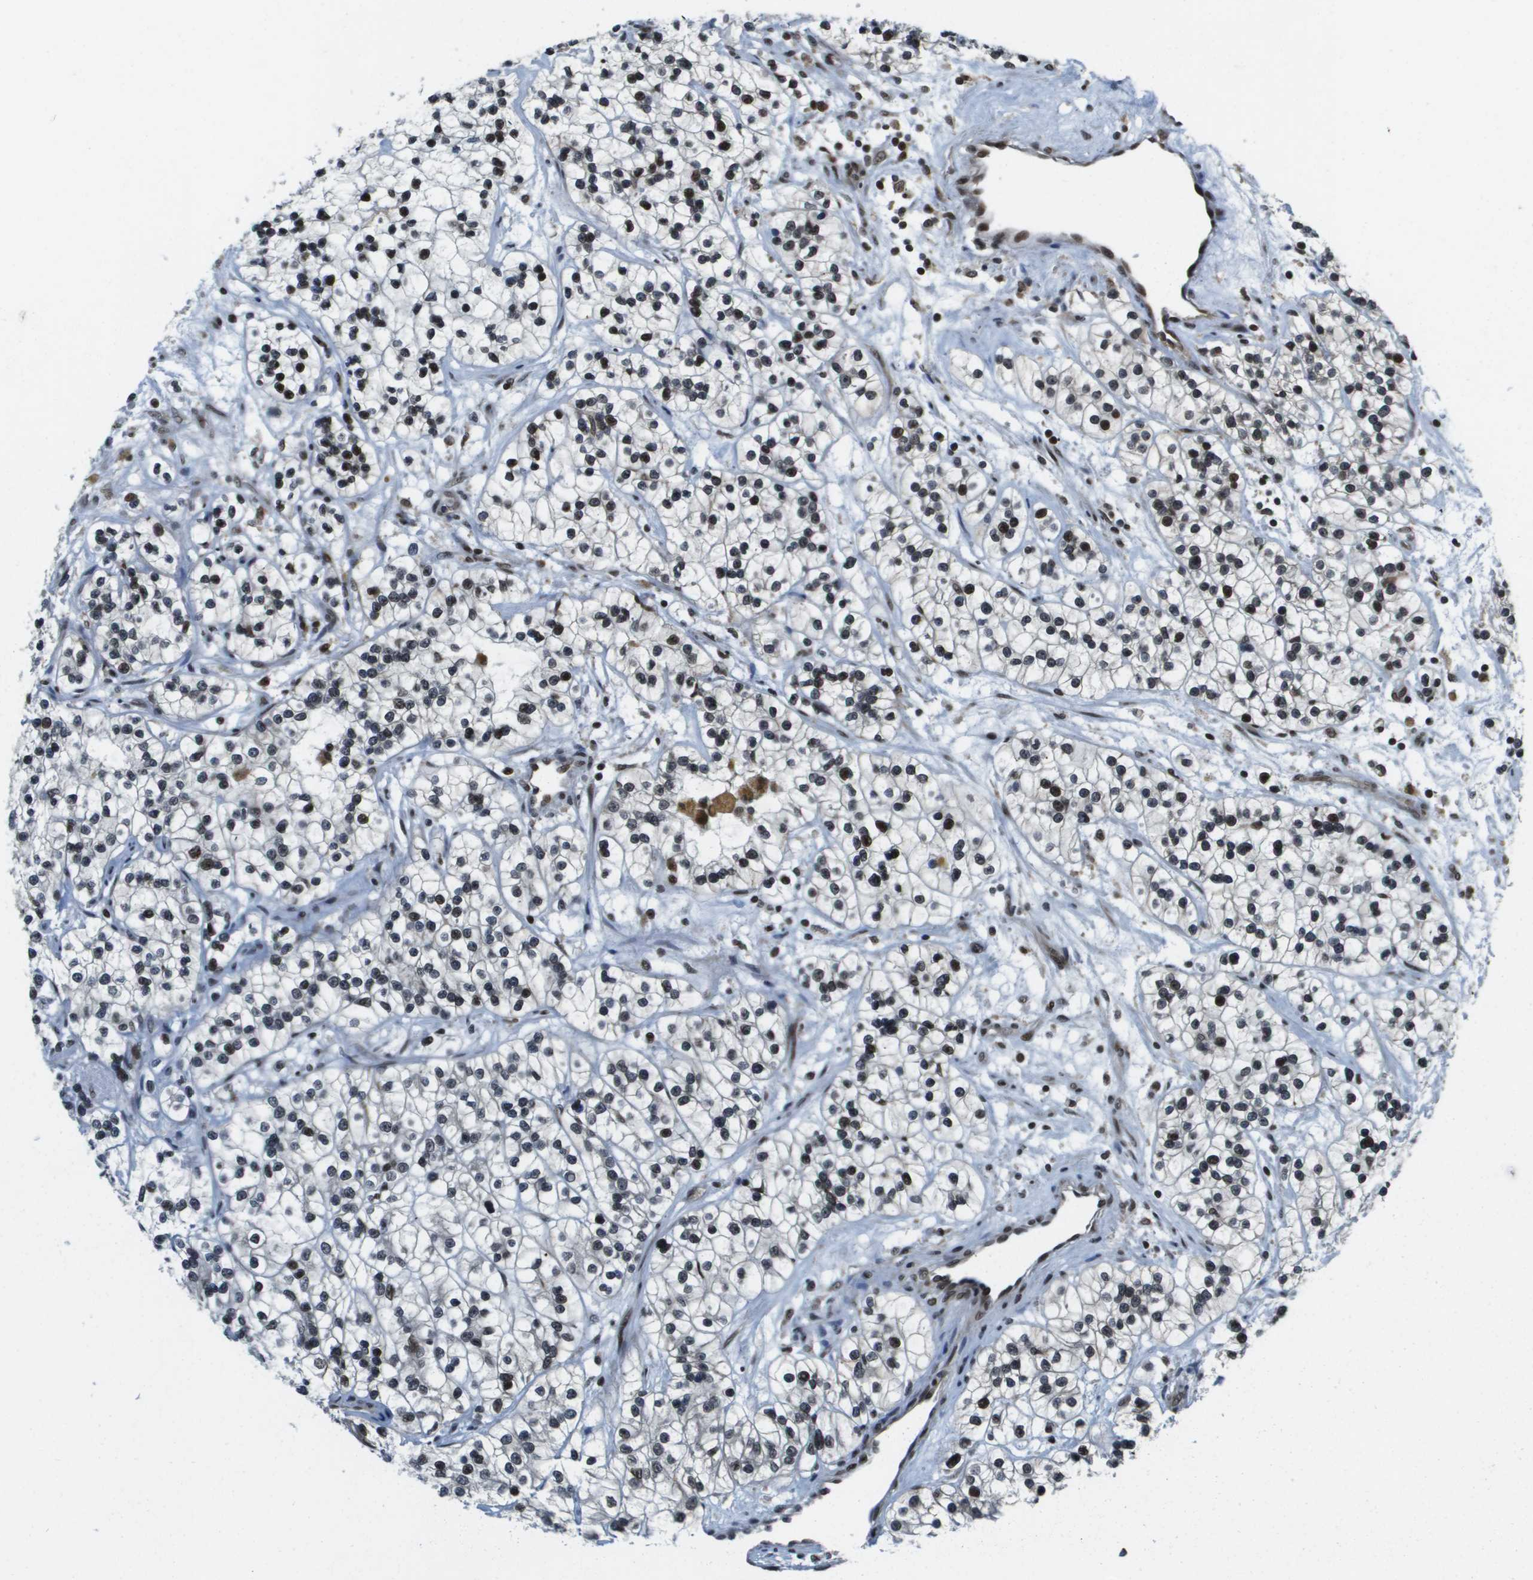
{"staining": {"intensity": "strong", "quantity": ">75%", "location": "nuclear"}, "tissue": "renal cancer", "cell_type": "Tumor cells", "image_type": "cancer", "snomed": [{"axis": "morphology", "description": "Adenocarcinoma, NOS"}, {"axis": "topography", "description": "Kidney"}], "caption": "Strong nuclear protein staining is present in about >75% of tumor cells in renal cancer. The protein is shown in brown color, while the nuclei are stained blue.", "gene": "RECQL4", "patient": {"sex": "female", "age": 57}}